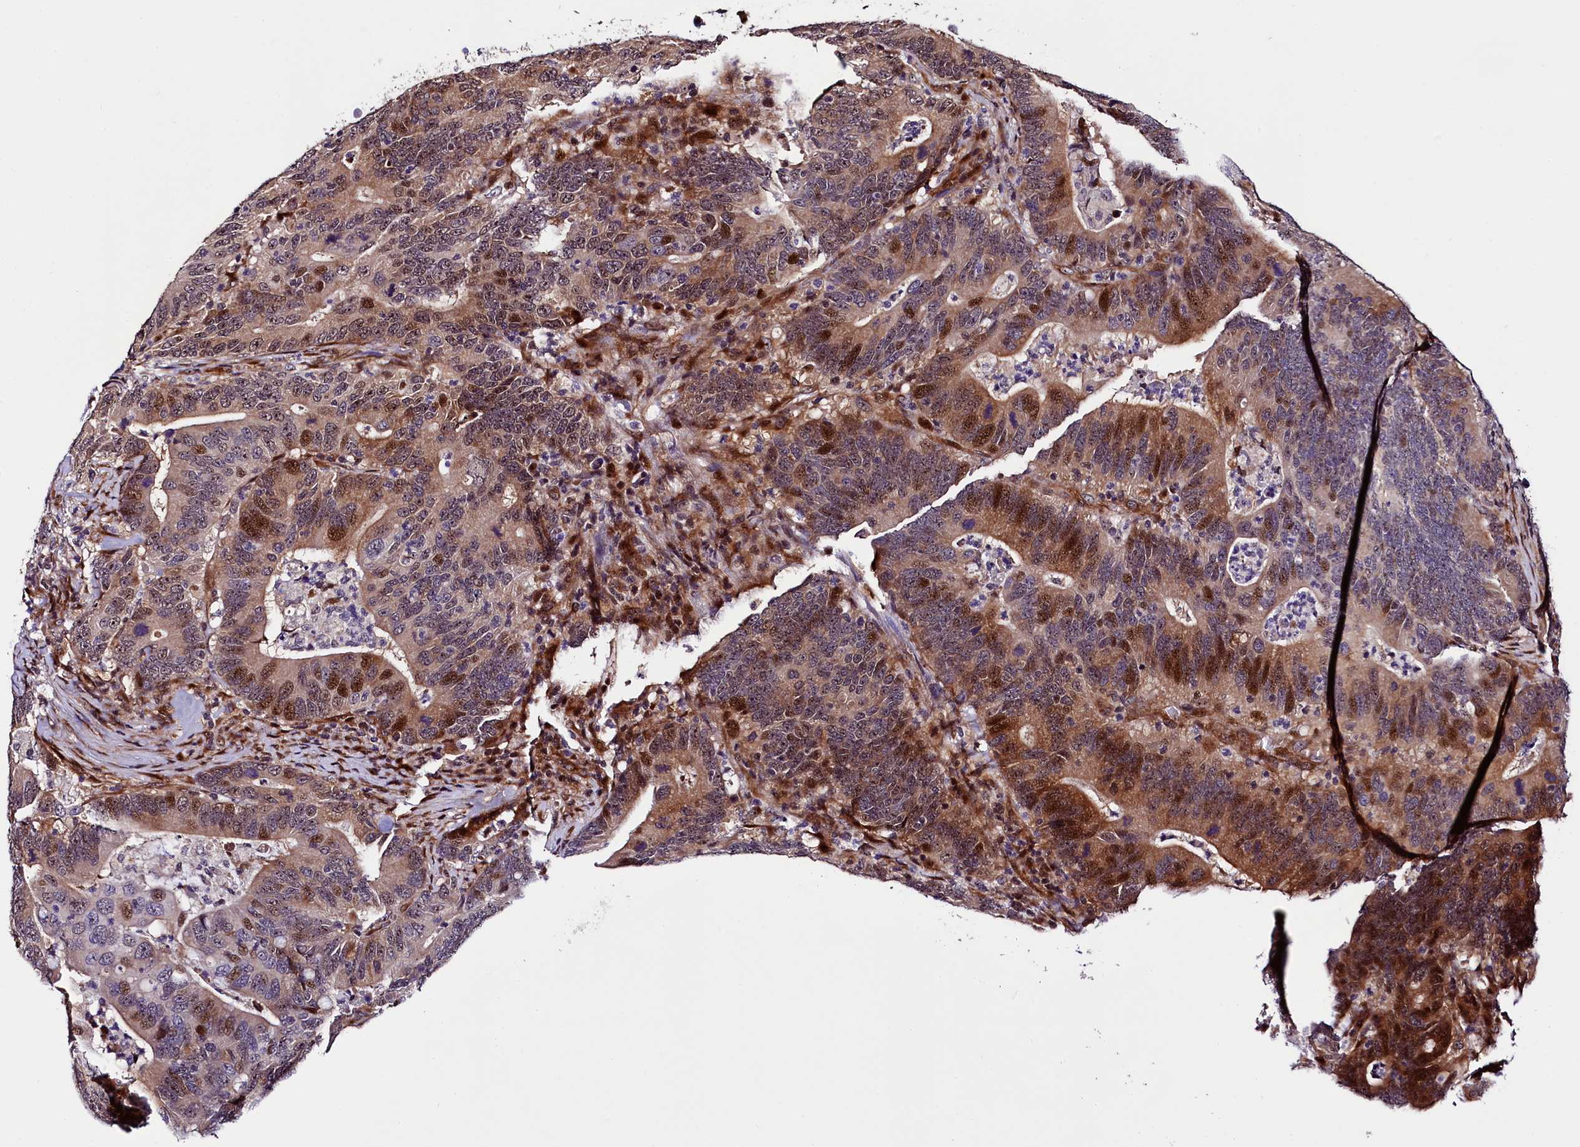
{"staining": {"intensity": "strong", "quantity": "25%-75%", "location": "cytoplasmic/membranous,nuclear"}, "tissue": "colorectal cancer", "cell_type": "Tumor cells", "image_type": "cancer", "snomed": [{"axis": "morphology", "description": "Adenocarcinoma, NOS"}, {"axis": "topography", "description": "Colon"}], "caption": "This micrograph displays immunohistochemistry (IHC) staining of human colorectal adenocarcinoma, with high strong cytoplasmic/membranous and nuclear positivity in approximately 25%-75% of tumor cells.", "gene": "TRMT112", "patient": {"sex": "female", "age": 66}}